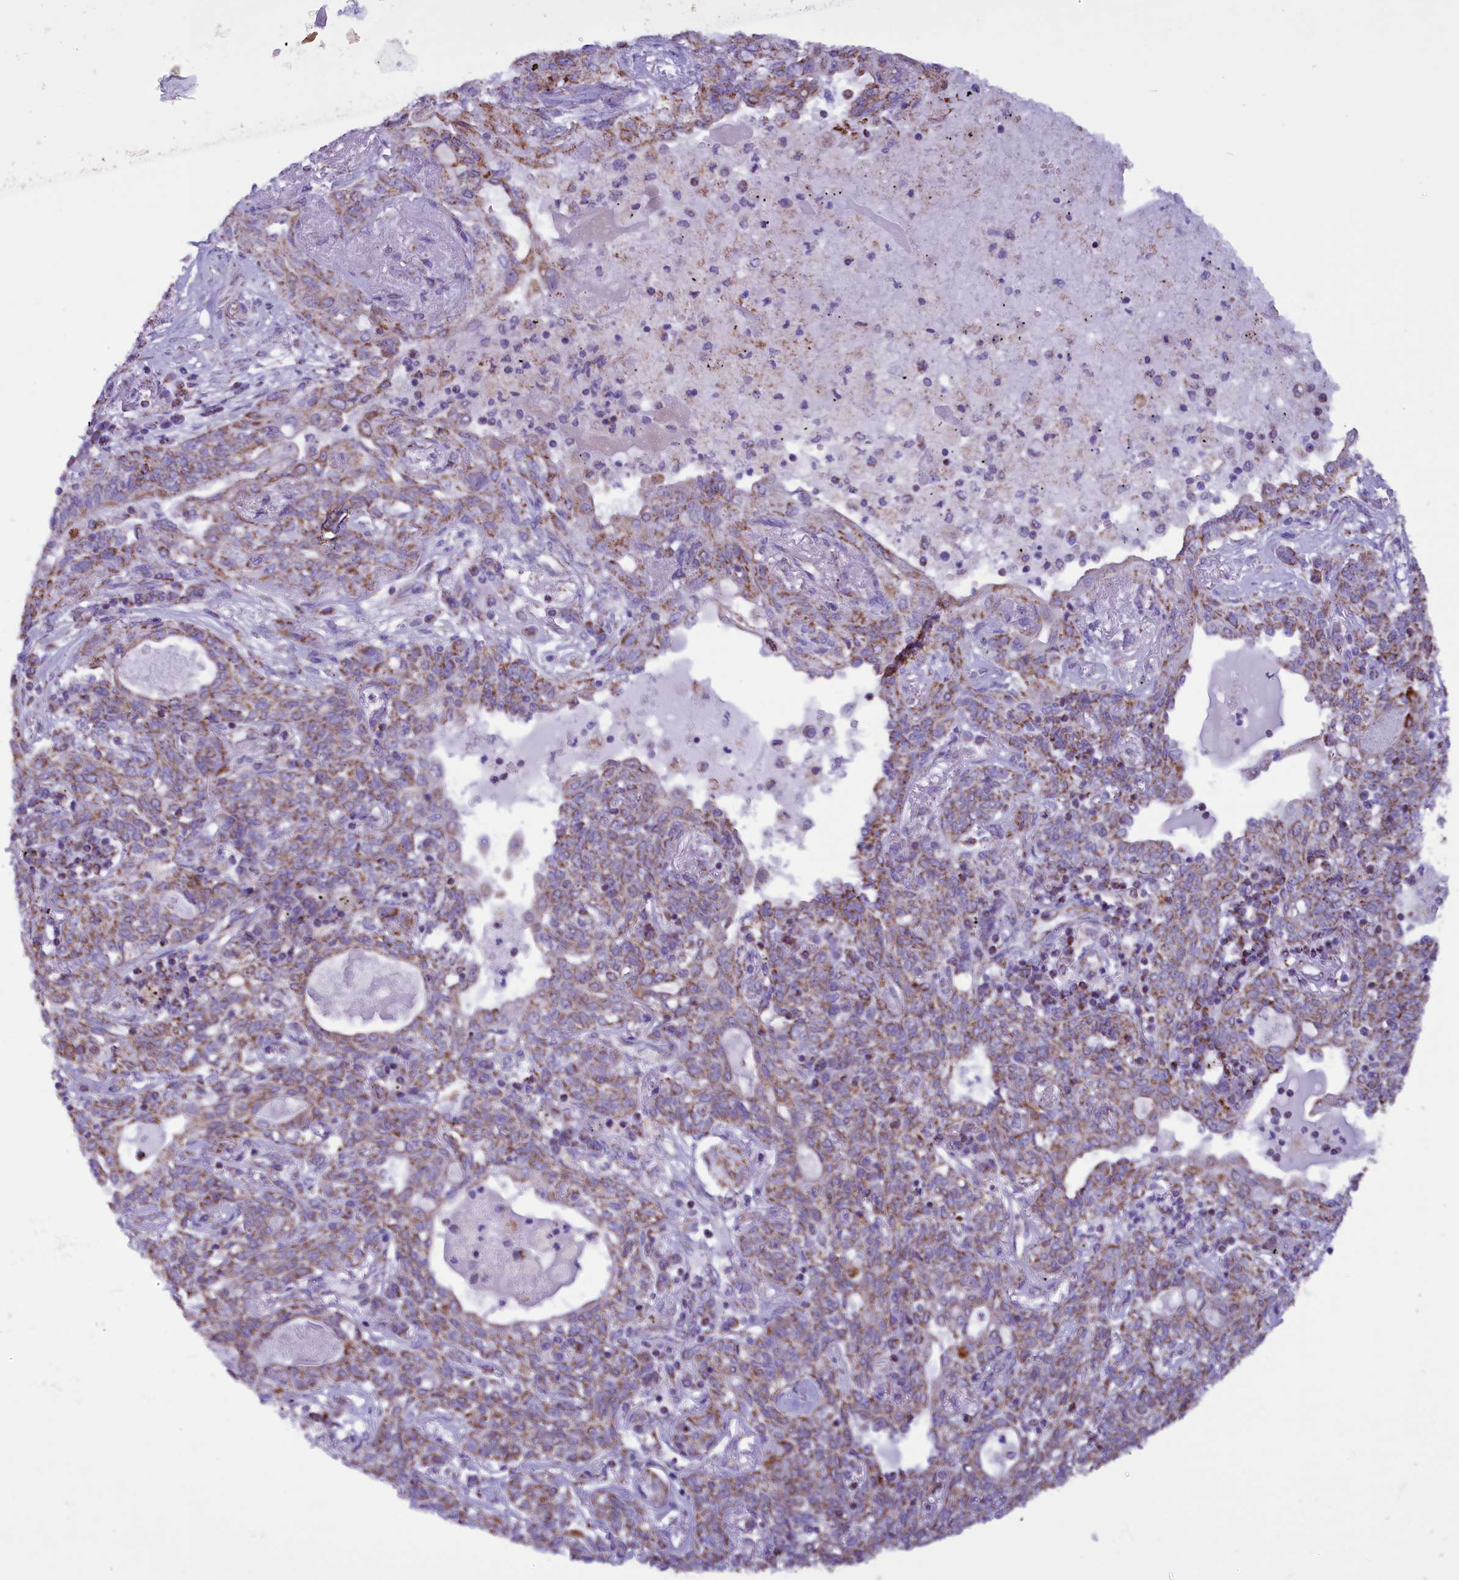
{"staining": {"intensity": "moderate", "quantity": ">75%", "location": "cytoplasmic/membranous"}, "tissue": "lung cancer", "cell_type": "Tumor cells", "image_type": "cancer", "snomed": [{"axis": "morphology", "description": "Squamous cell carcinoma, NOS"}, {"axis": "topography", "description": "Lung"}], "caption": "Immunohistochemical staining of human lung cancer displays medium levels of moderate cytoplasmic/membranous expression in about >75% of tumor cells.", "gene": "ICA1L", "patient": {"sex": "female", "age": 70}}